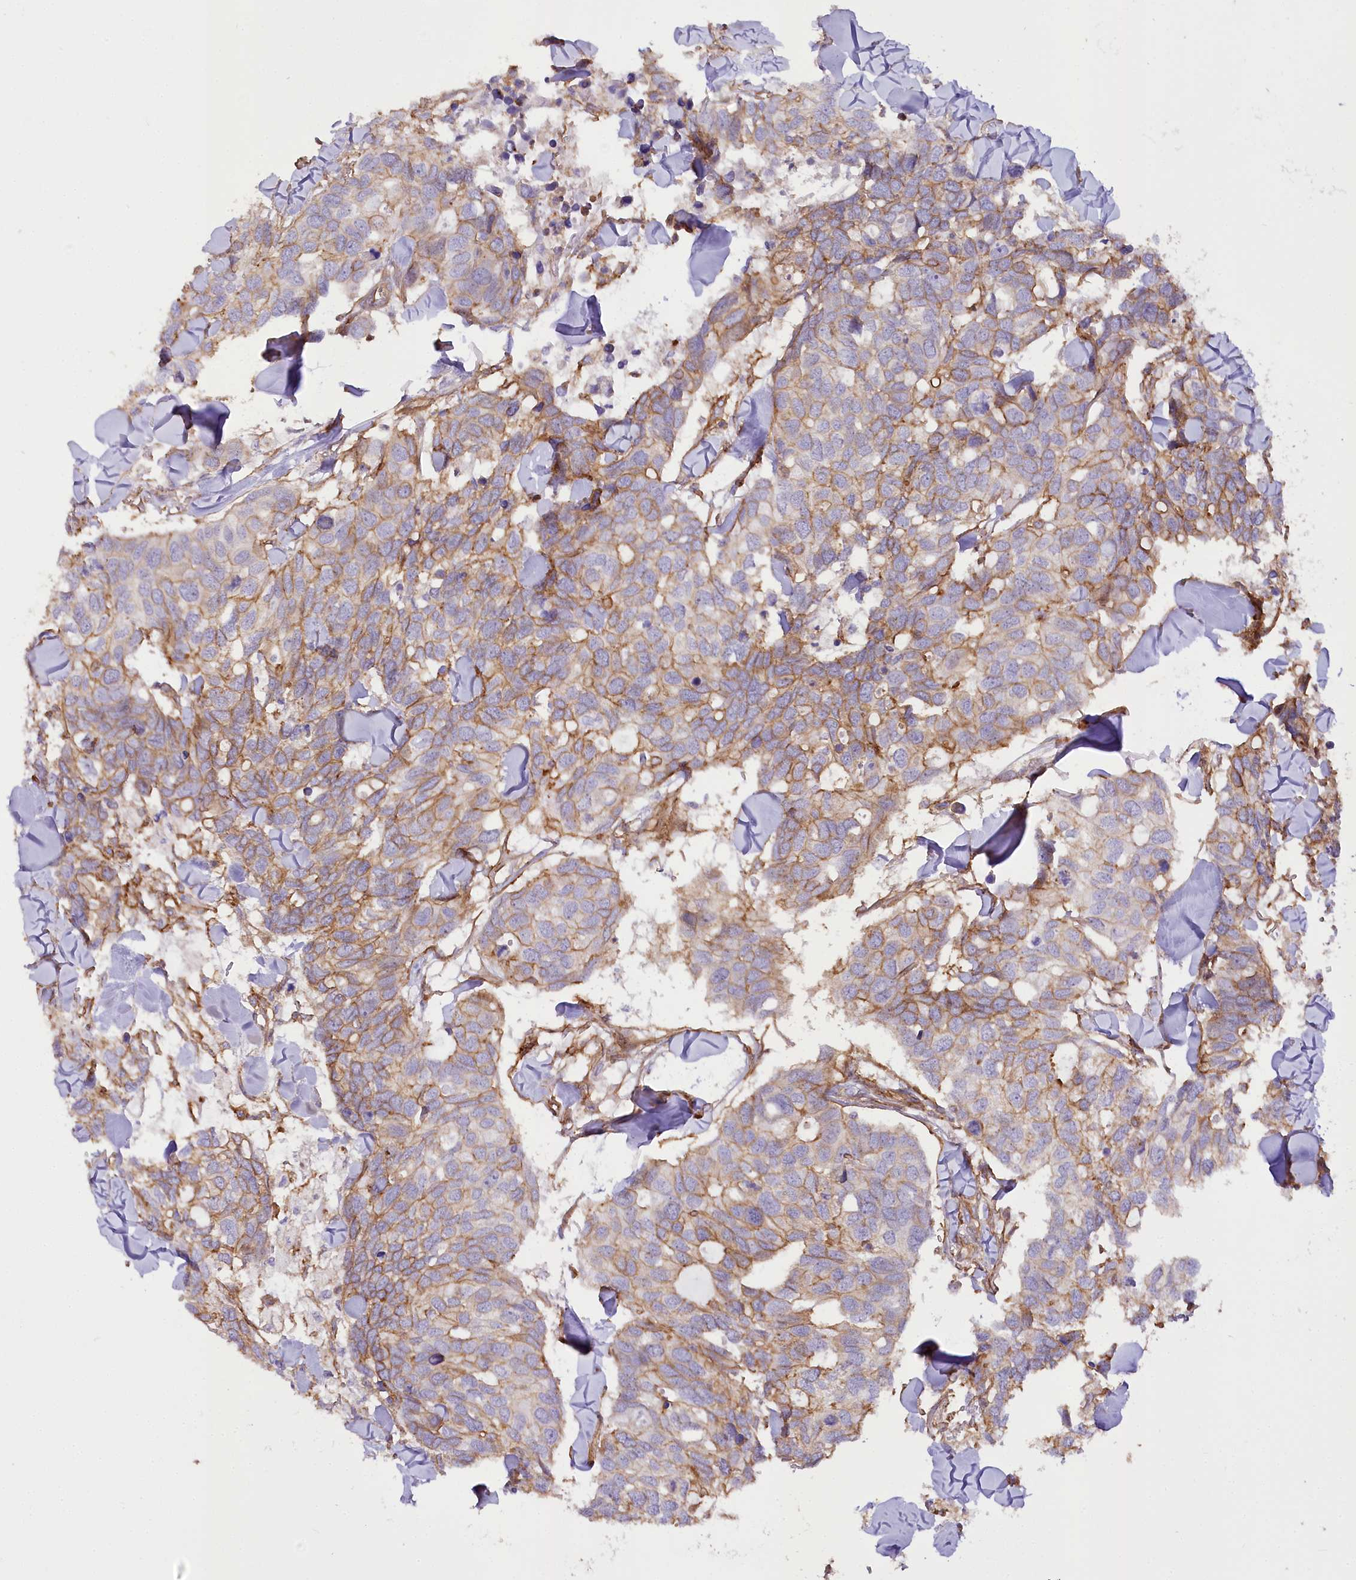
{"staining": {"intensity": "moderate", "quantity": ">75%", "location": "cytoplasmic/membranous"}, "tissue": "breast cancer", "cell_type": "Tumor cells", "image_type": "cancer", "snomed": [{"axis": "morphology", "description": "Duct carcinoma"}, {"axis": "topography", "description": "Breast"}], "caption": "A histopathology image showing moderate cytoplasmic/membranous staining in about >75% of tumor cells in invasive ductal carcinoma (breast), as visualized by brown immunohistochemical staining.", "gene": "SYNPO2", "patient": {"sex": "female", "age": 83}}